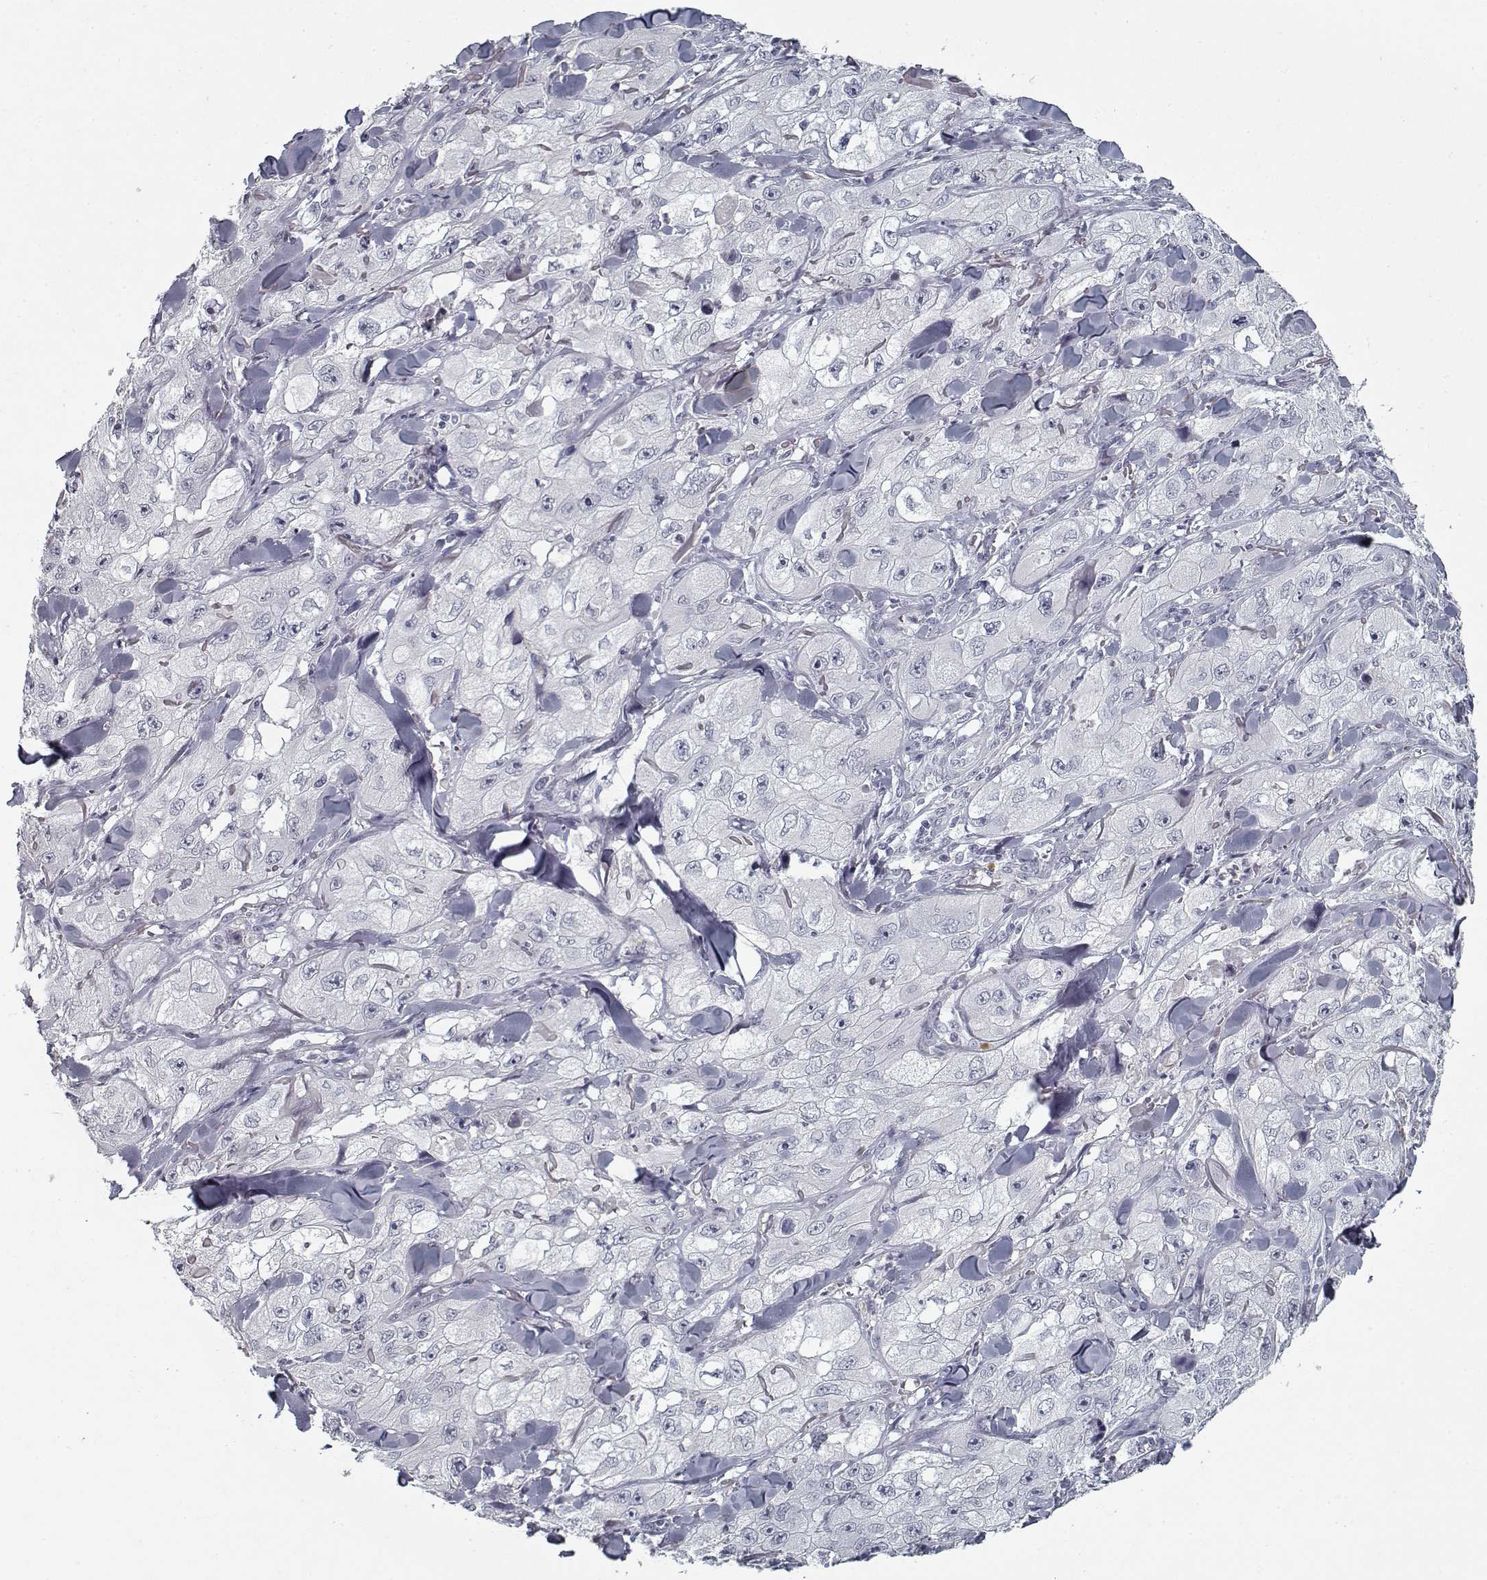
{"staining": {"intensity": "negative", "quantity": "none", "location": "none"}, "tissue": "skin cancer", "cell_type": "Tumor cells", "image_type": "cancer", "snomed": [{"axis": "morphology", "description": "Squamous cell carcinoma, NOS"}, {"axis": "topography", "description": "Skin"}, {"axis": "topography", "description": "Subcutis"}], "caption": "The immunohistochemistry image has no significant positivity in tumor cells of skin cancer (squamous cell carcinoma) tissue. Brightfield microscopy of IHC stained with DAB (3,3'-diaminobenzidine) (brown) and hematoxylin (blue), captured at high magnification.", "gene": "GAD2", "patient": {"sex": "male", "age": 73}}